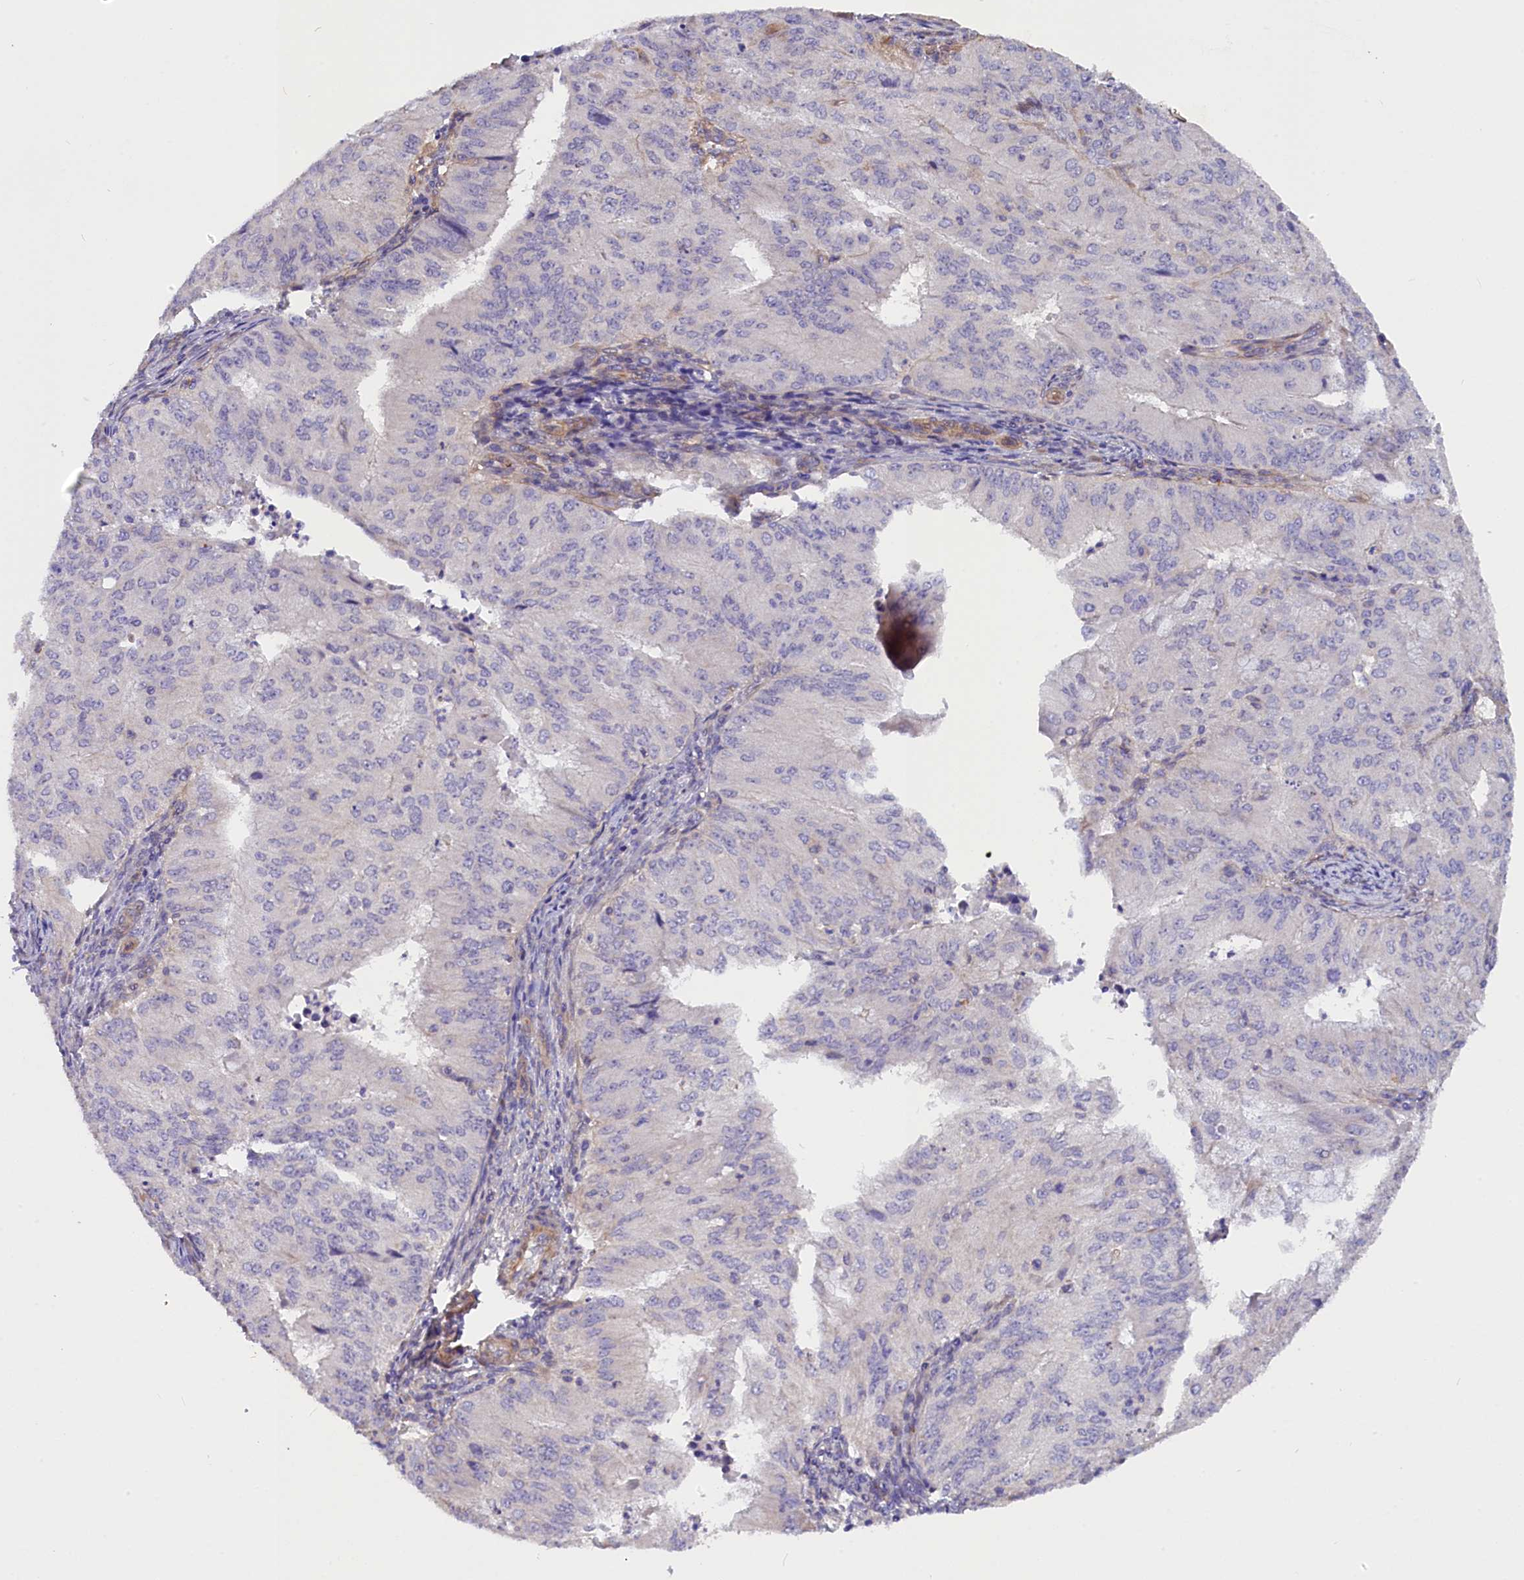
{"staining": {"intensity": "negative", "quantity": "none", "location": "none"}, "tissue": "endometrial cancer", "cell_type": "Tumor cells", "image_type": "cancer", "snomed": [{"axis": "morphology", "description": "Adenocarcinoma, NOS"}, {"axis": "topography", "description": "Endometrium"}], "caption": "Tumor cells are negative for brown protein staining in endometrial cancer. (DAB IHC, high magnification).", "gene": "MED20", "patient": {"sex": "female", "age": 50}}